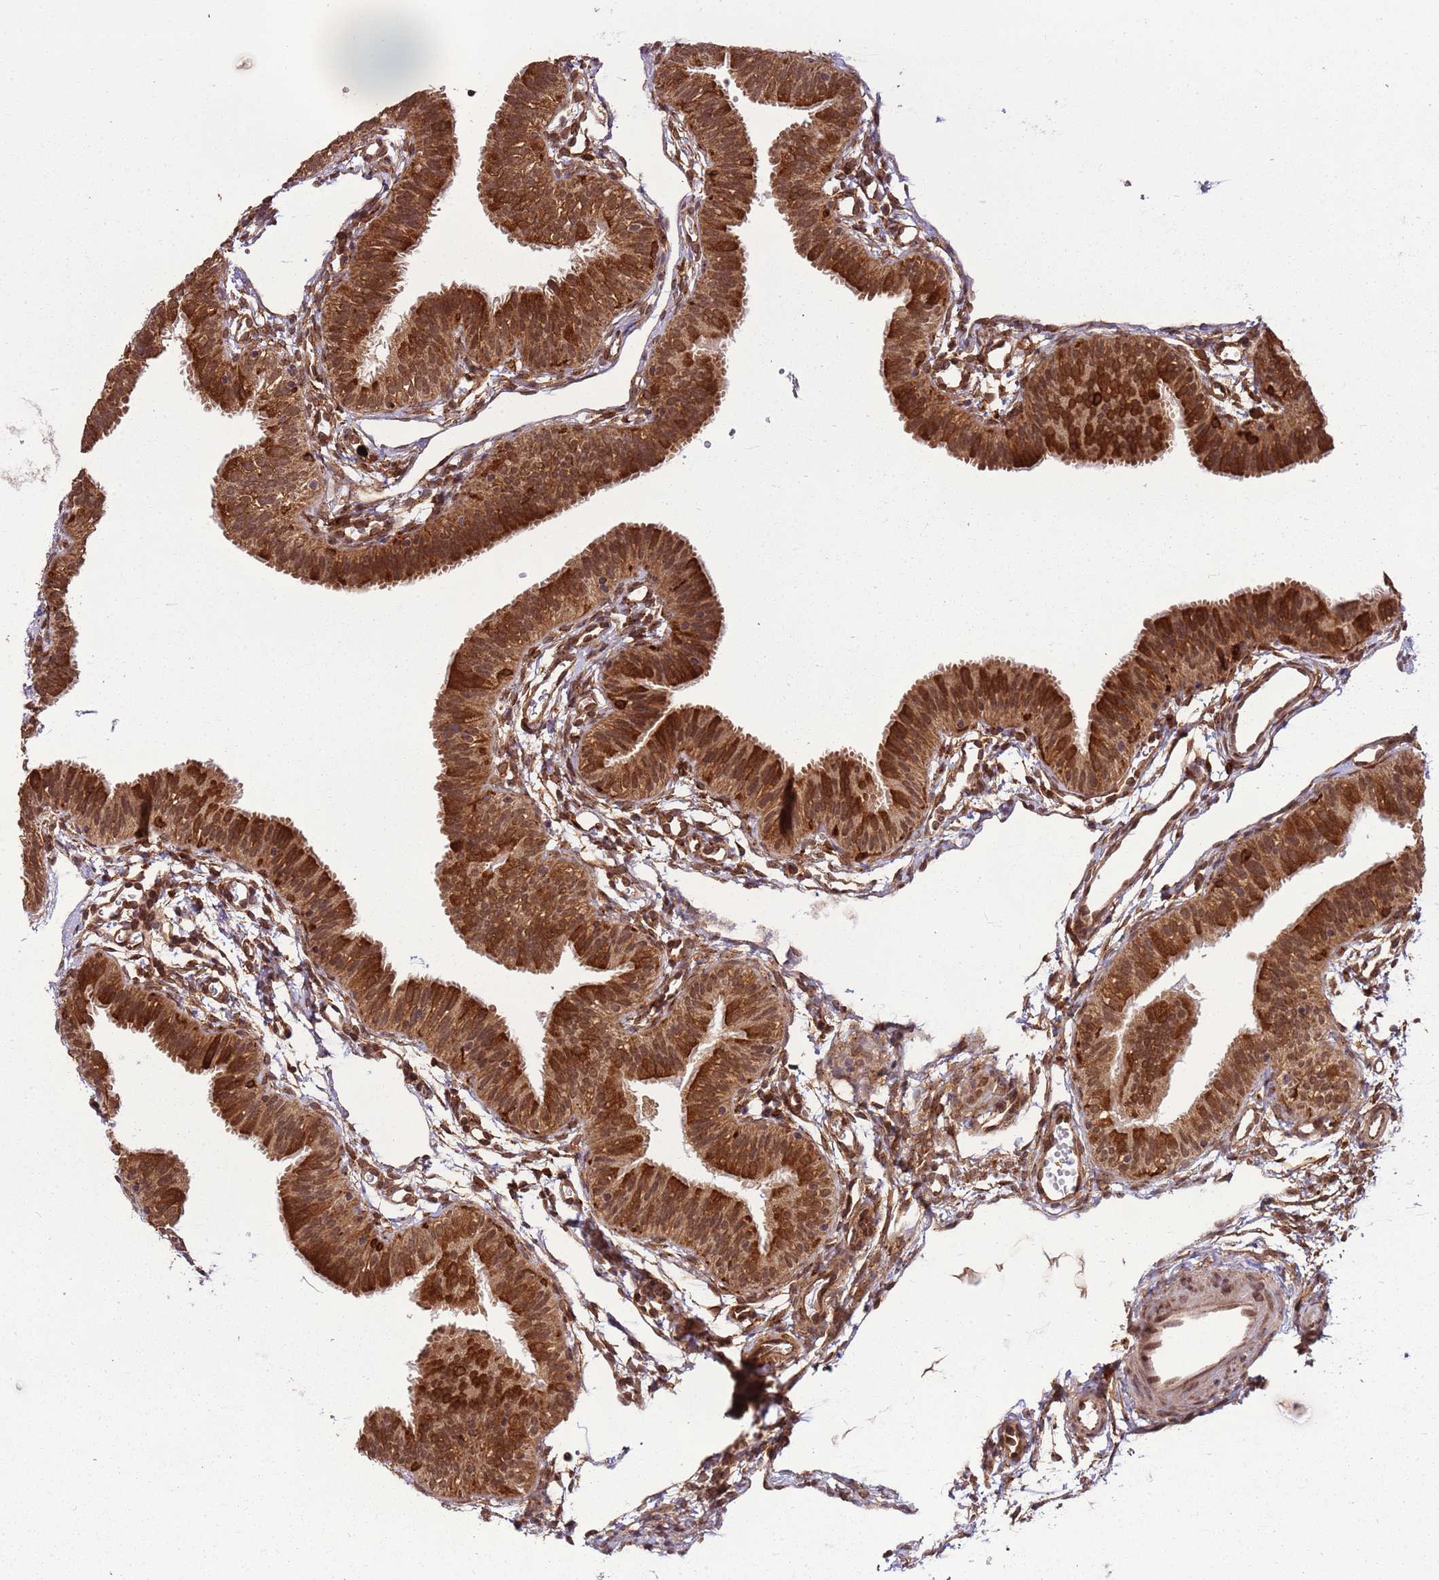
{"staining": {"intensity": "strong", "quantity": ">75%", "location": "cytoplasmic/membranous,nuclear"}, "tissue": "fallopian tube", "cell_type": "Glandular cells", "image_type": "normal", "snomed": [{"axis": "morphology", "description": "Normal tissue, NOS"}, {"axis": "topography", "description": "Fallopian tube"}], "caption": "The photomicrograph reveals immunohistochemical staining of benign fallopian tube. There is strong cytoplasmic/membranous,nuclear expression is identified in about >75% of glandular cells.", "gene": "CEP170", "patient": {"sex": "female", "age": 35}}